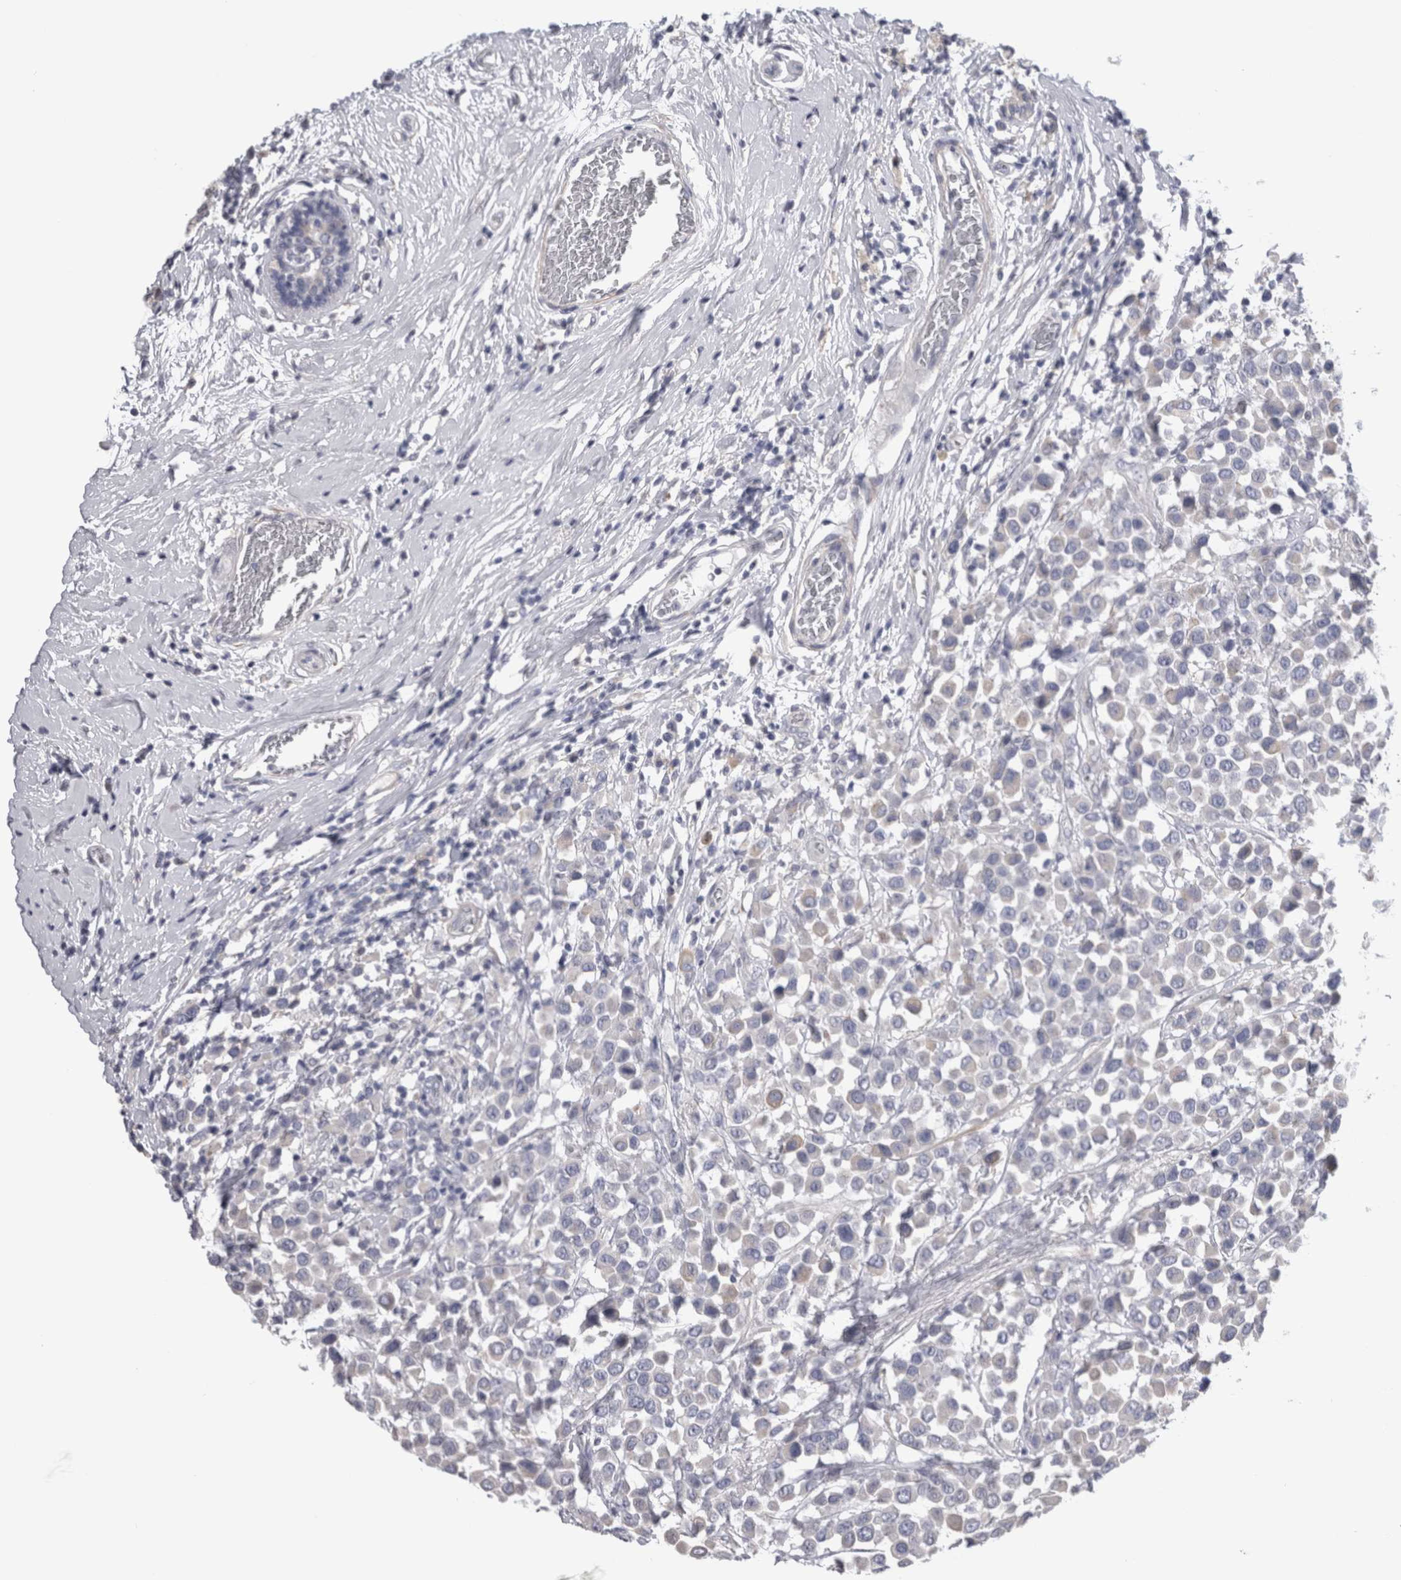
{"staining": {"intensity": "negative", "quantity": "none", "location": "none"}, "tissue": "breast cancer", "cell_type": "Tumor cells", "image_type": "cancer", "snomed": [{"axis": "morphology", "description": "Duct carcinoma"}, {"axis": "topography", "description": "Breast"}], "caption": "This is an immunohistochemistry (IHC) image of intraductal carcinoma (breast). There is no positivity in tumor cells.", "gene": "SMAP2", "patient": {"sex": "female", "age": 61}}